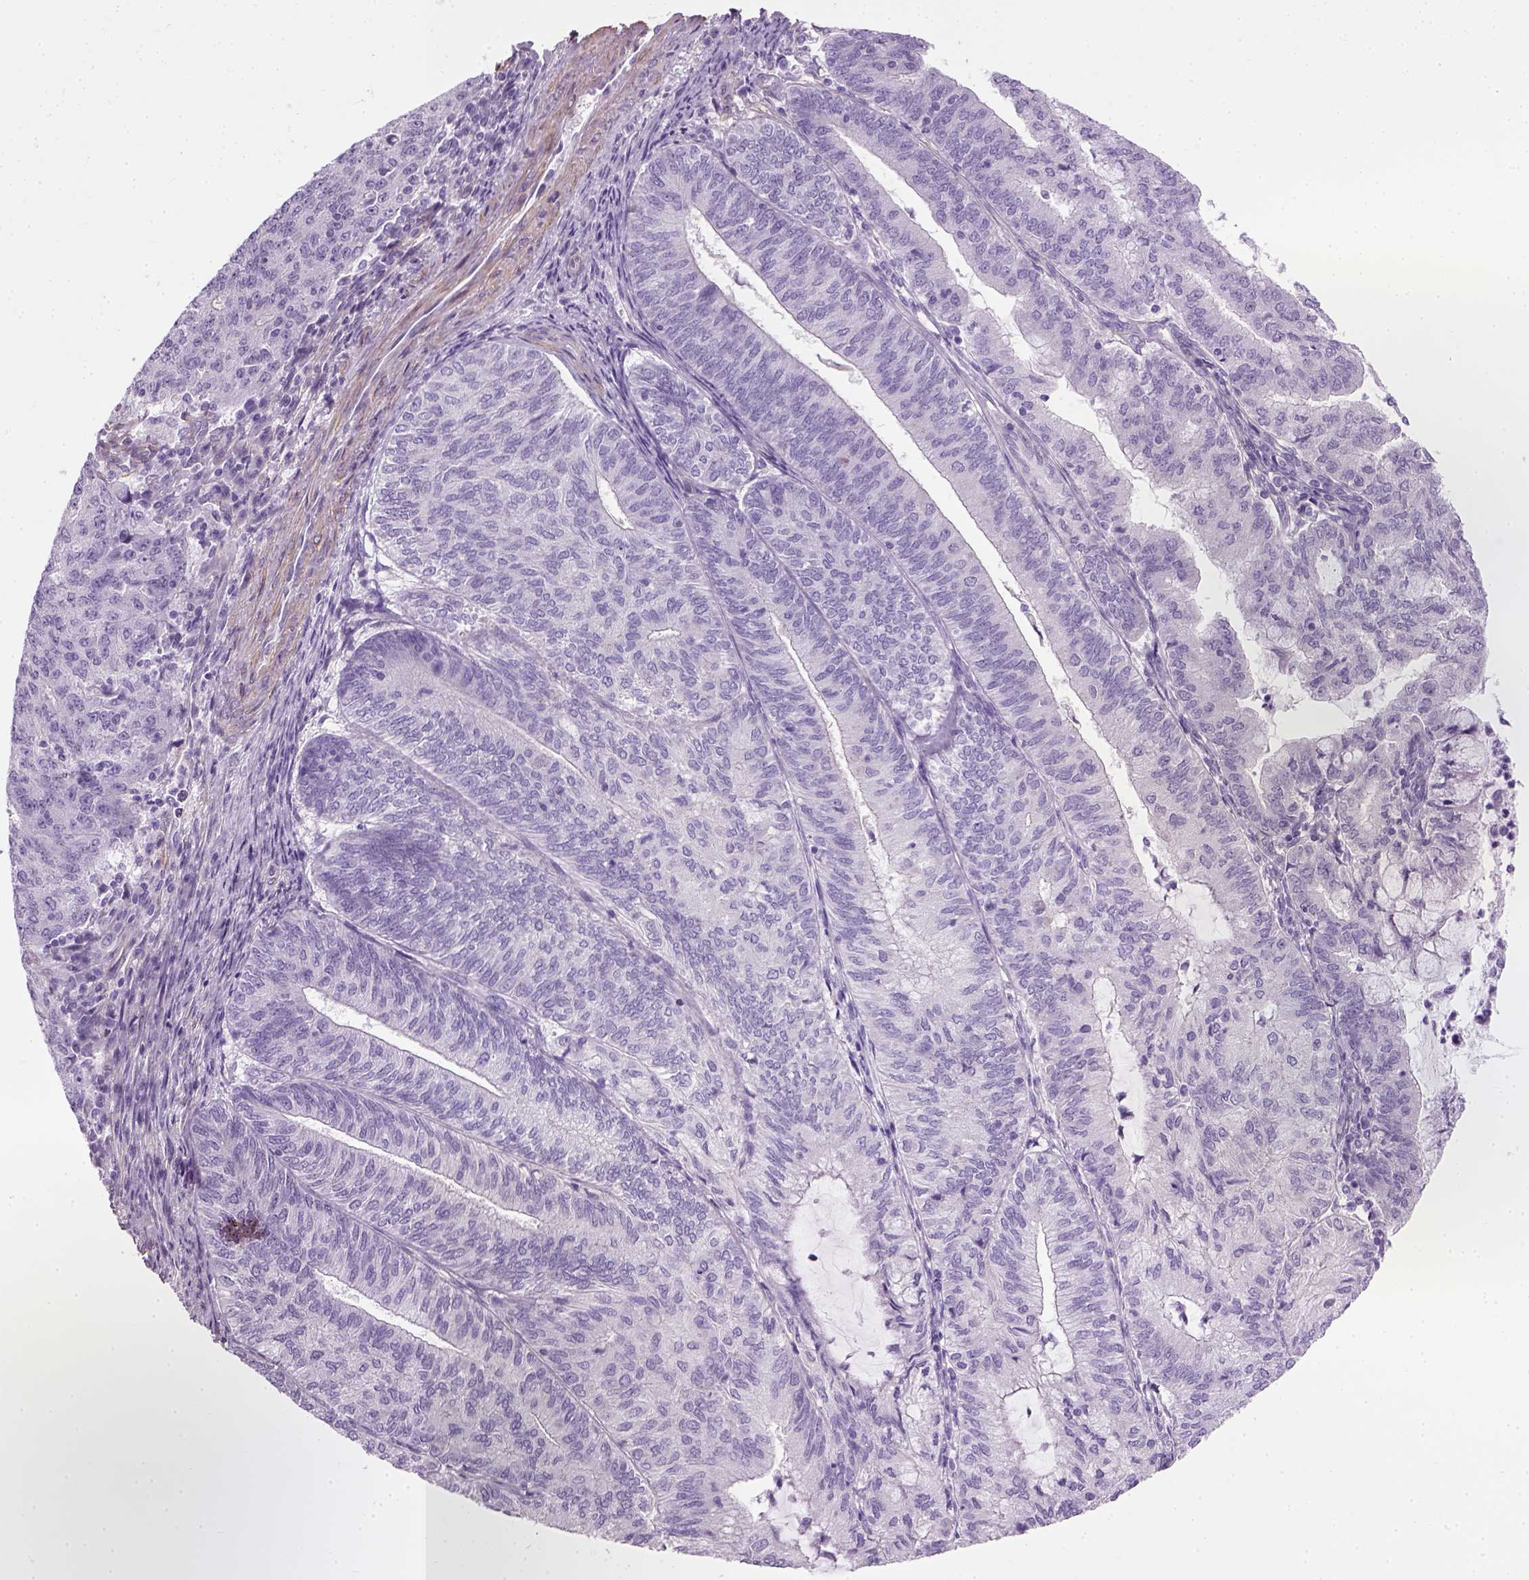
{"staining": {"intensity": "negative", "quantity": "none", "location": "none"}, "tissue": "endometrial cancer", "cell_type": "Tumor cells", "image_type": "cancer", "snomed": [{"axis": "morphology", "description": "Adenocarcinoma, NOS"}, {"axis": "topography", "description": "Endometrium"}], "caption": "An image of human endometrial cancer is negative for staining in tumor cells.", "gene": "FAM161A", "patient": {"sex": "female", "age": 82}}